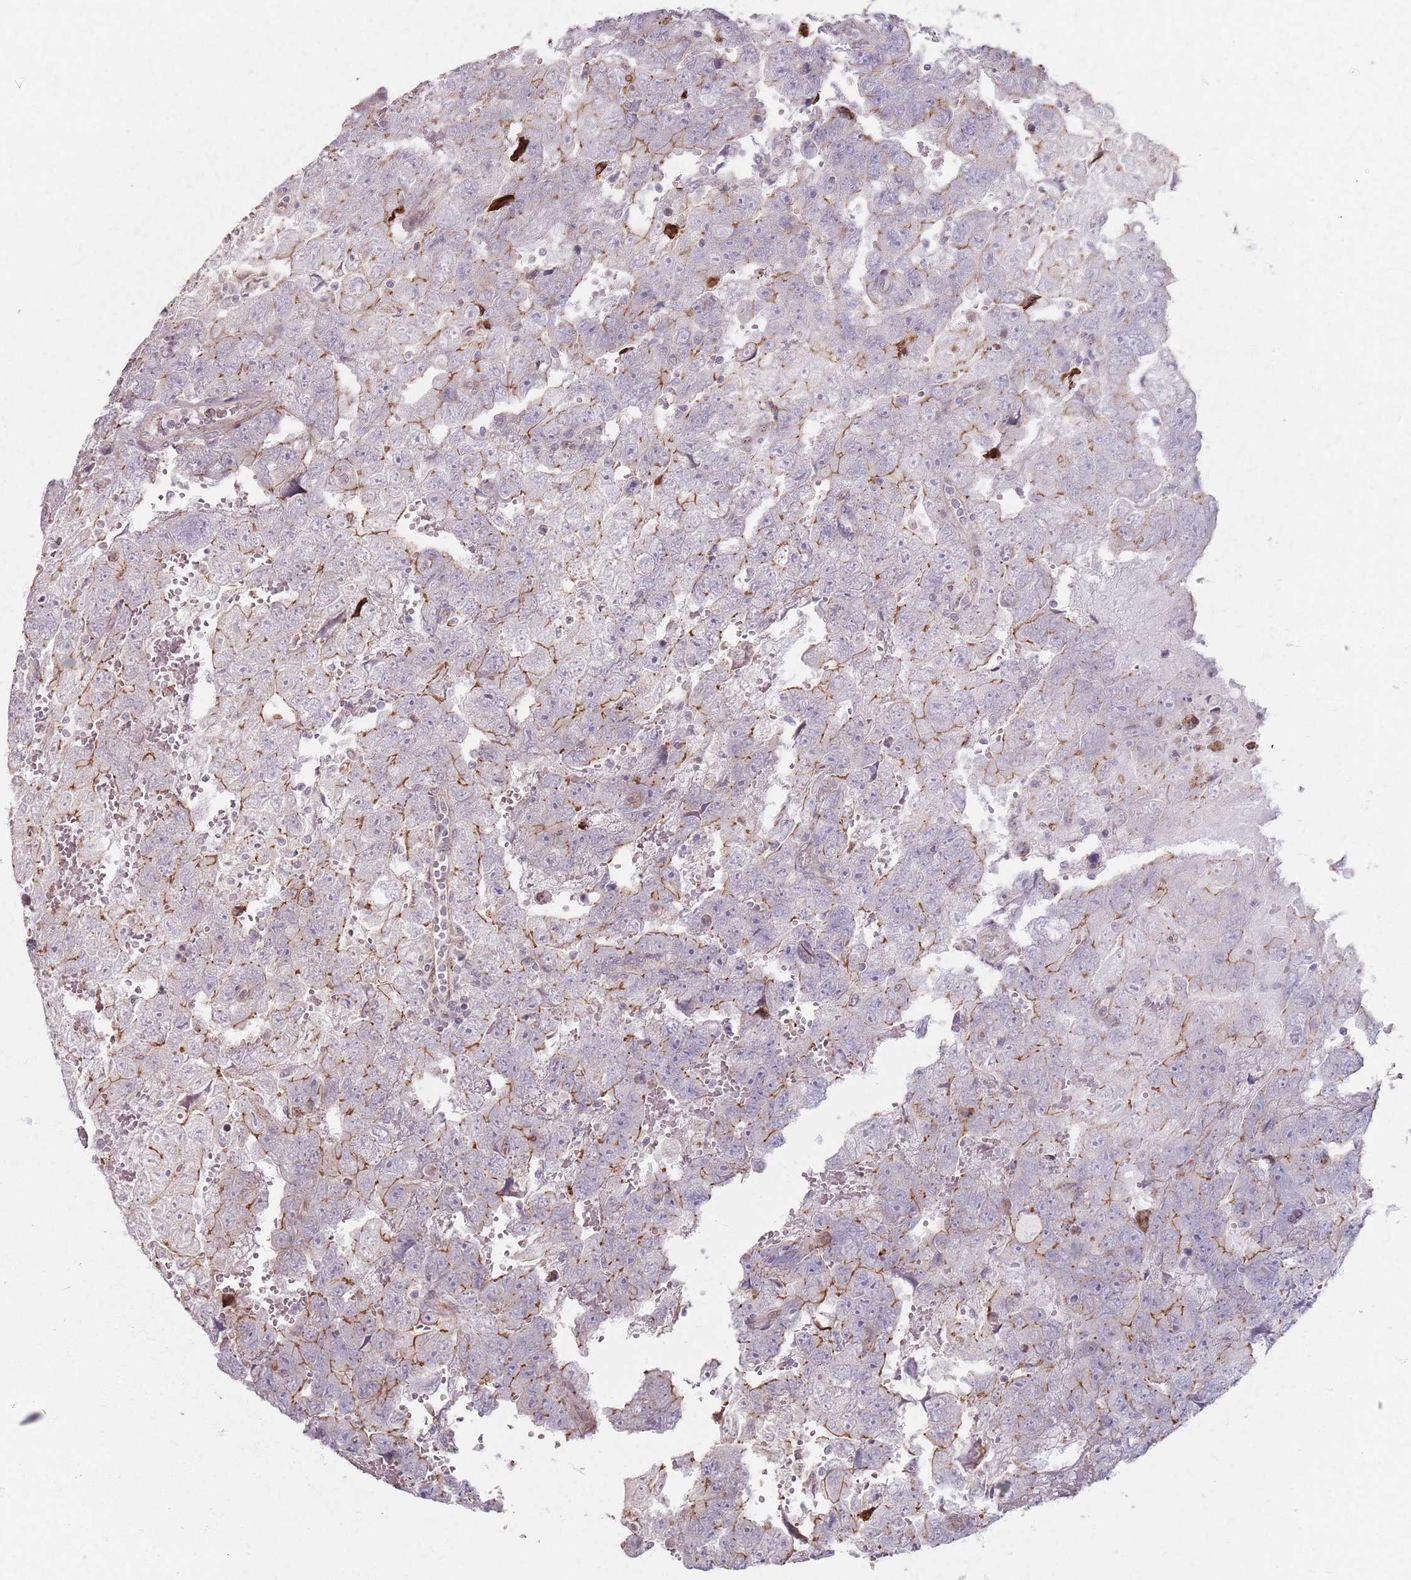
{"staining": {"intensity": "moderate", "quantity": "25%-75%", "location": "cytoplasmic/membranous"}, "tissue": "testis cancer", "cell_type": "Tumor cells", "image_type": "cancer", "snomed": [{"axis": "morphology", "description": "Carcinoma, Embryonal, NOS"}, {"axis": "topography", "description": "Testis"}], "caption": "This is an image of immunohistochemistry (IHC) staining of testis embryonal carcinoma, which shows moderate staining in the cytoplasmic/membranous of tumor cells.", "gene": "KCNA5", "patient": {"sex": "male", "age": 45}}